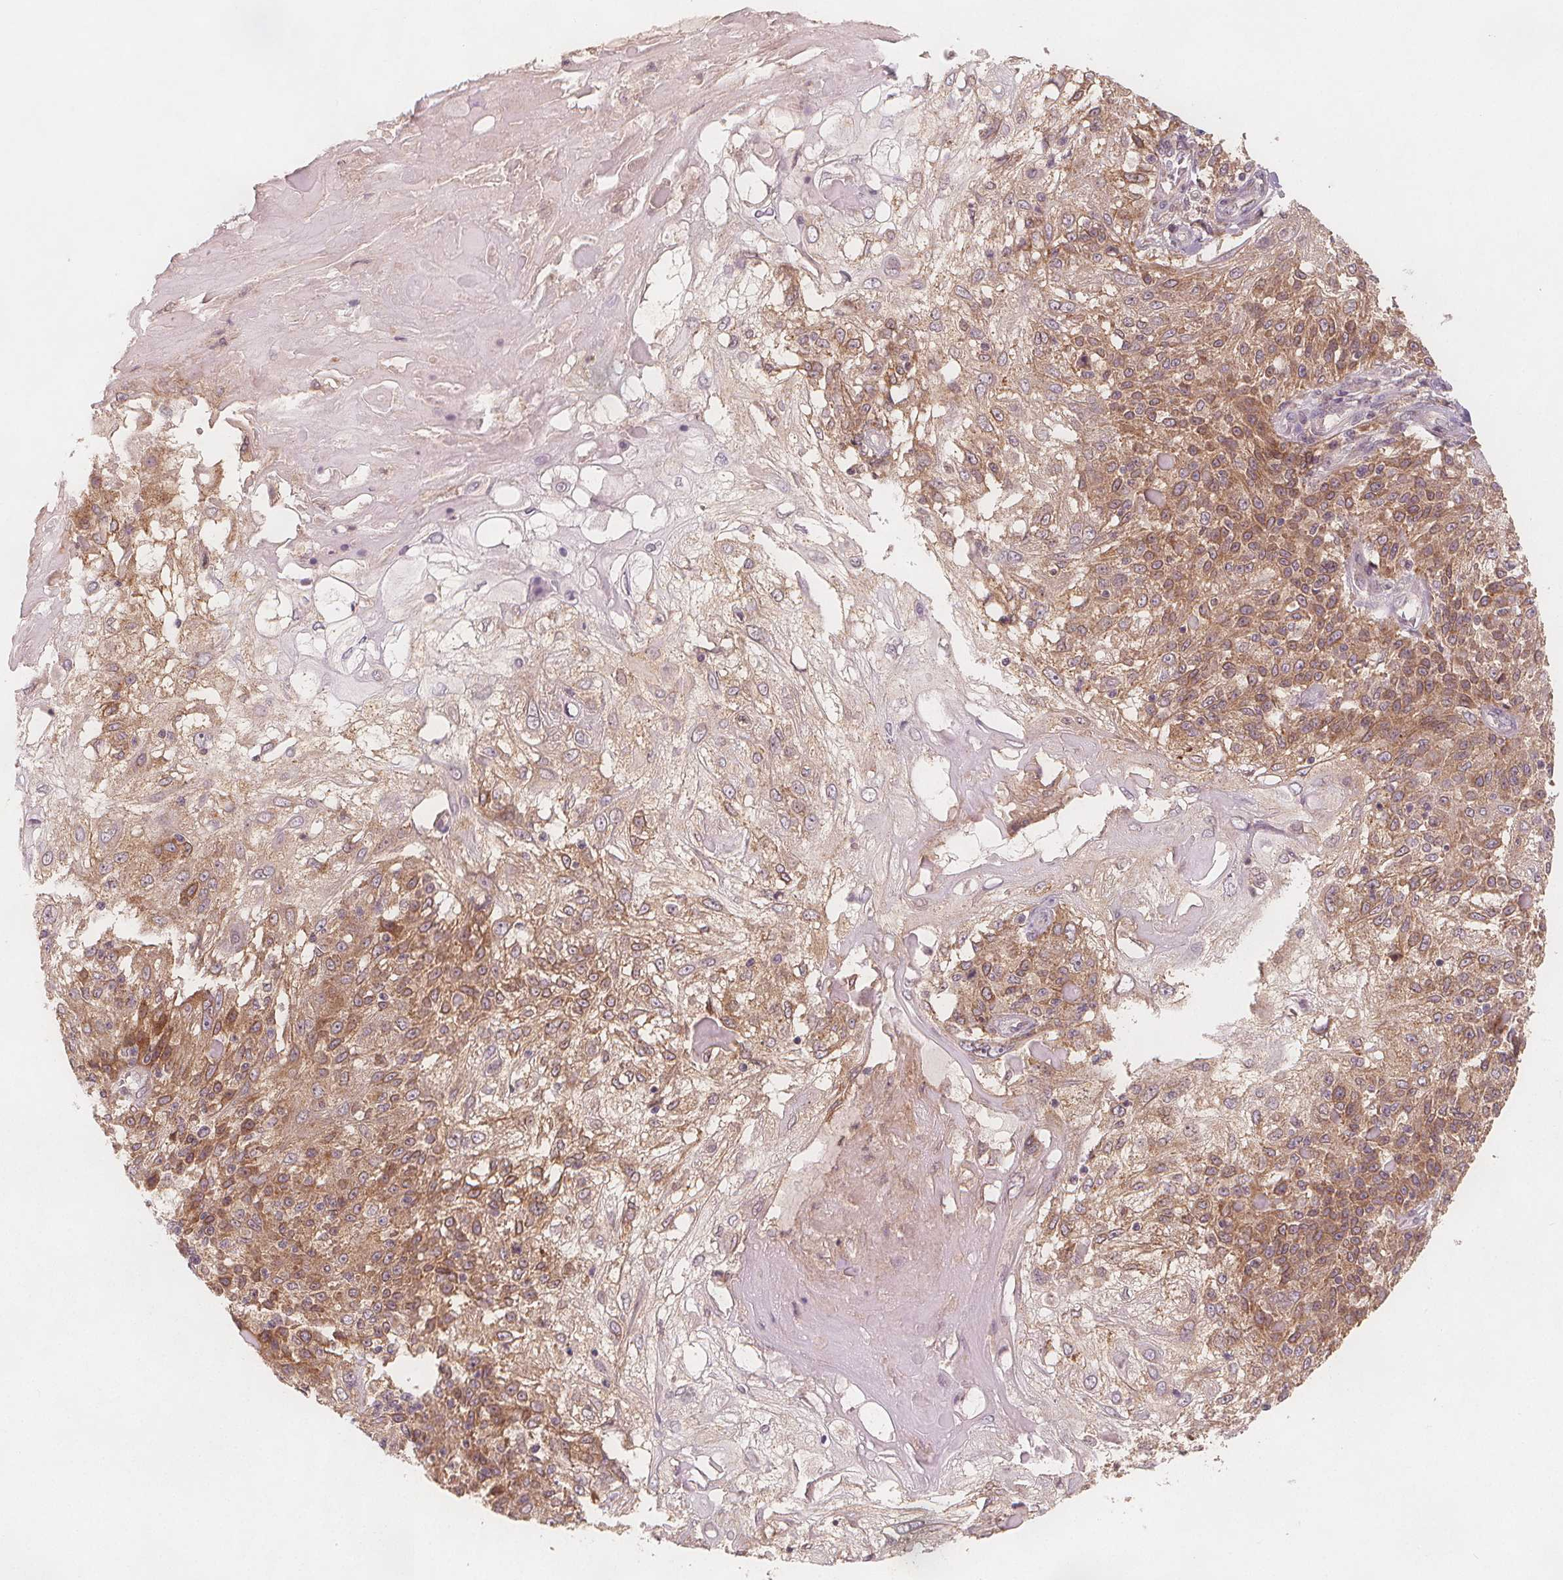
{"staining": {"intensity": "moderate", "quantity": "25%-75%", "location": "cytoplasmic/membranous"}, "tissue": "skin cancer", "cell_type": "Tumor cells", "image_type": "cancer", "snomed": [{"axis": "morphology", "description": "Normal tissue, NOS"}, {"axis": "morphology", "description": "Squamous cell carcinoma, NOS"}, {"axis": "topography", "description": "Skin"}], "caption": "IHC (DAB (3,3'-diaminobenzidine)) staining of skin squamous cell carcinoma exhibits moderate cytoplasmic/membranous protein staining in about 25%-75% of tumor cells.", "gene": "NCSTN", "patient": {"sex": "female", "age": 83}}